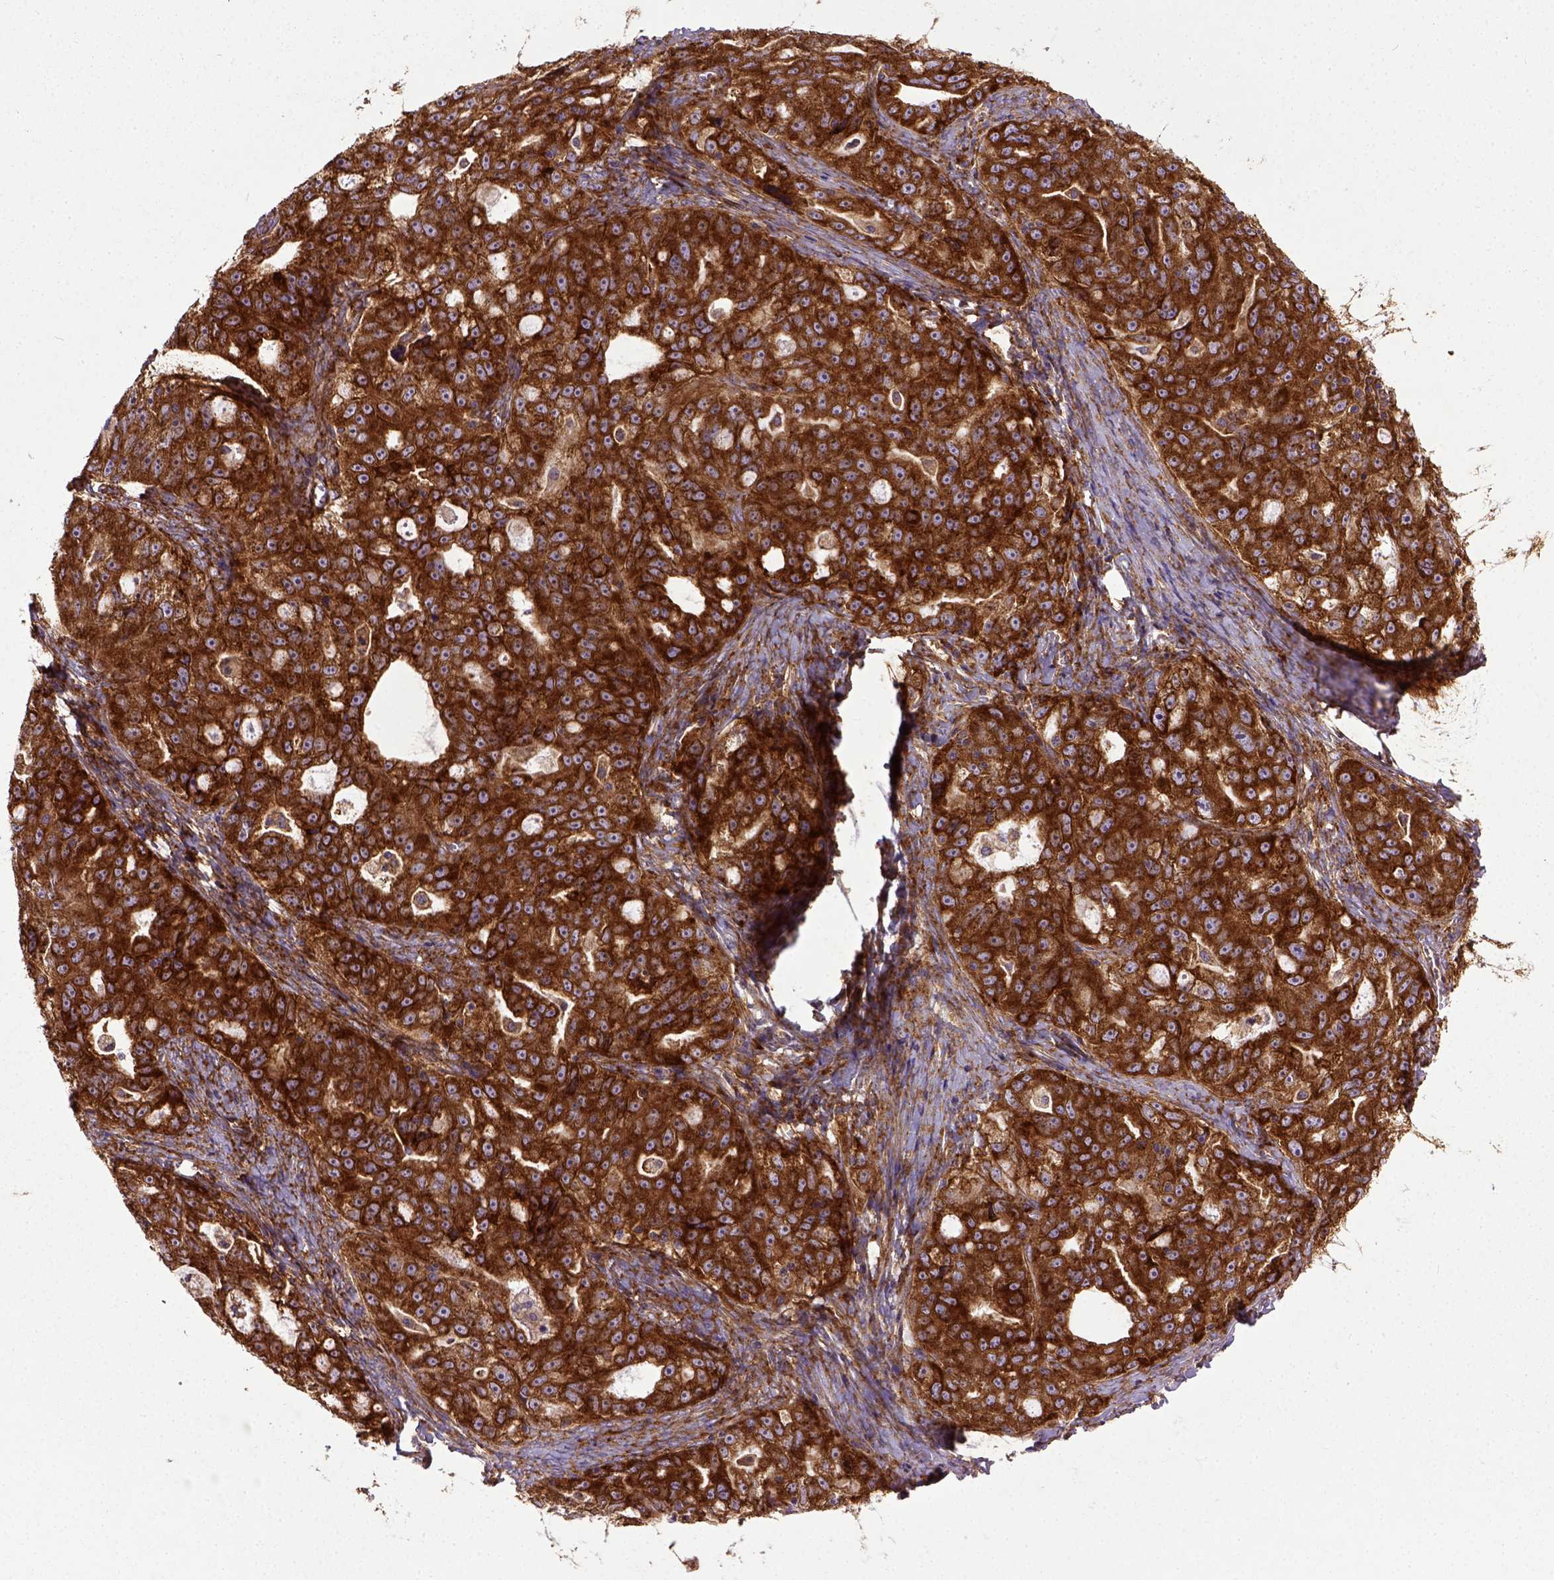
{"staining": {"intensity": "strong", "quantity": ">75%", "location": "cytoplasmic/membranous"}, "tissue": "ovarian cancer", "cell_type": "Tumor cells", "image_type": "cancer", "snomed": [{"axis": "morphology", "description": "Cystadenocarcinoma, serous, NOS"}, {"axis": "topography", "description": "Ovary"}], "caption": "The immunohistochemical stain highlights strong cytoplasmic/membranous positivity in tumor cells of ovarian cancer tissue.", "gene": "CAPRIN1", "patient": {"sex": "female", "age": 51}}